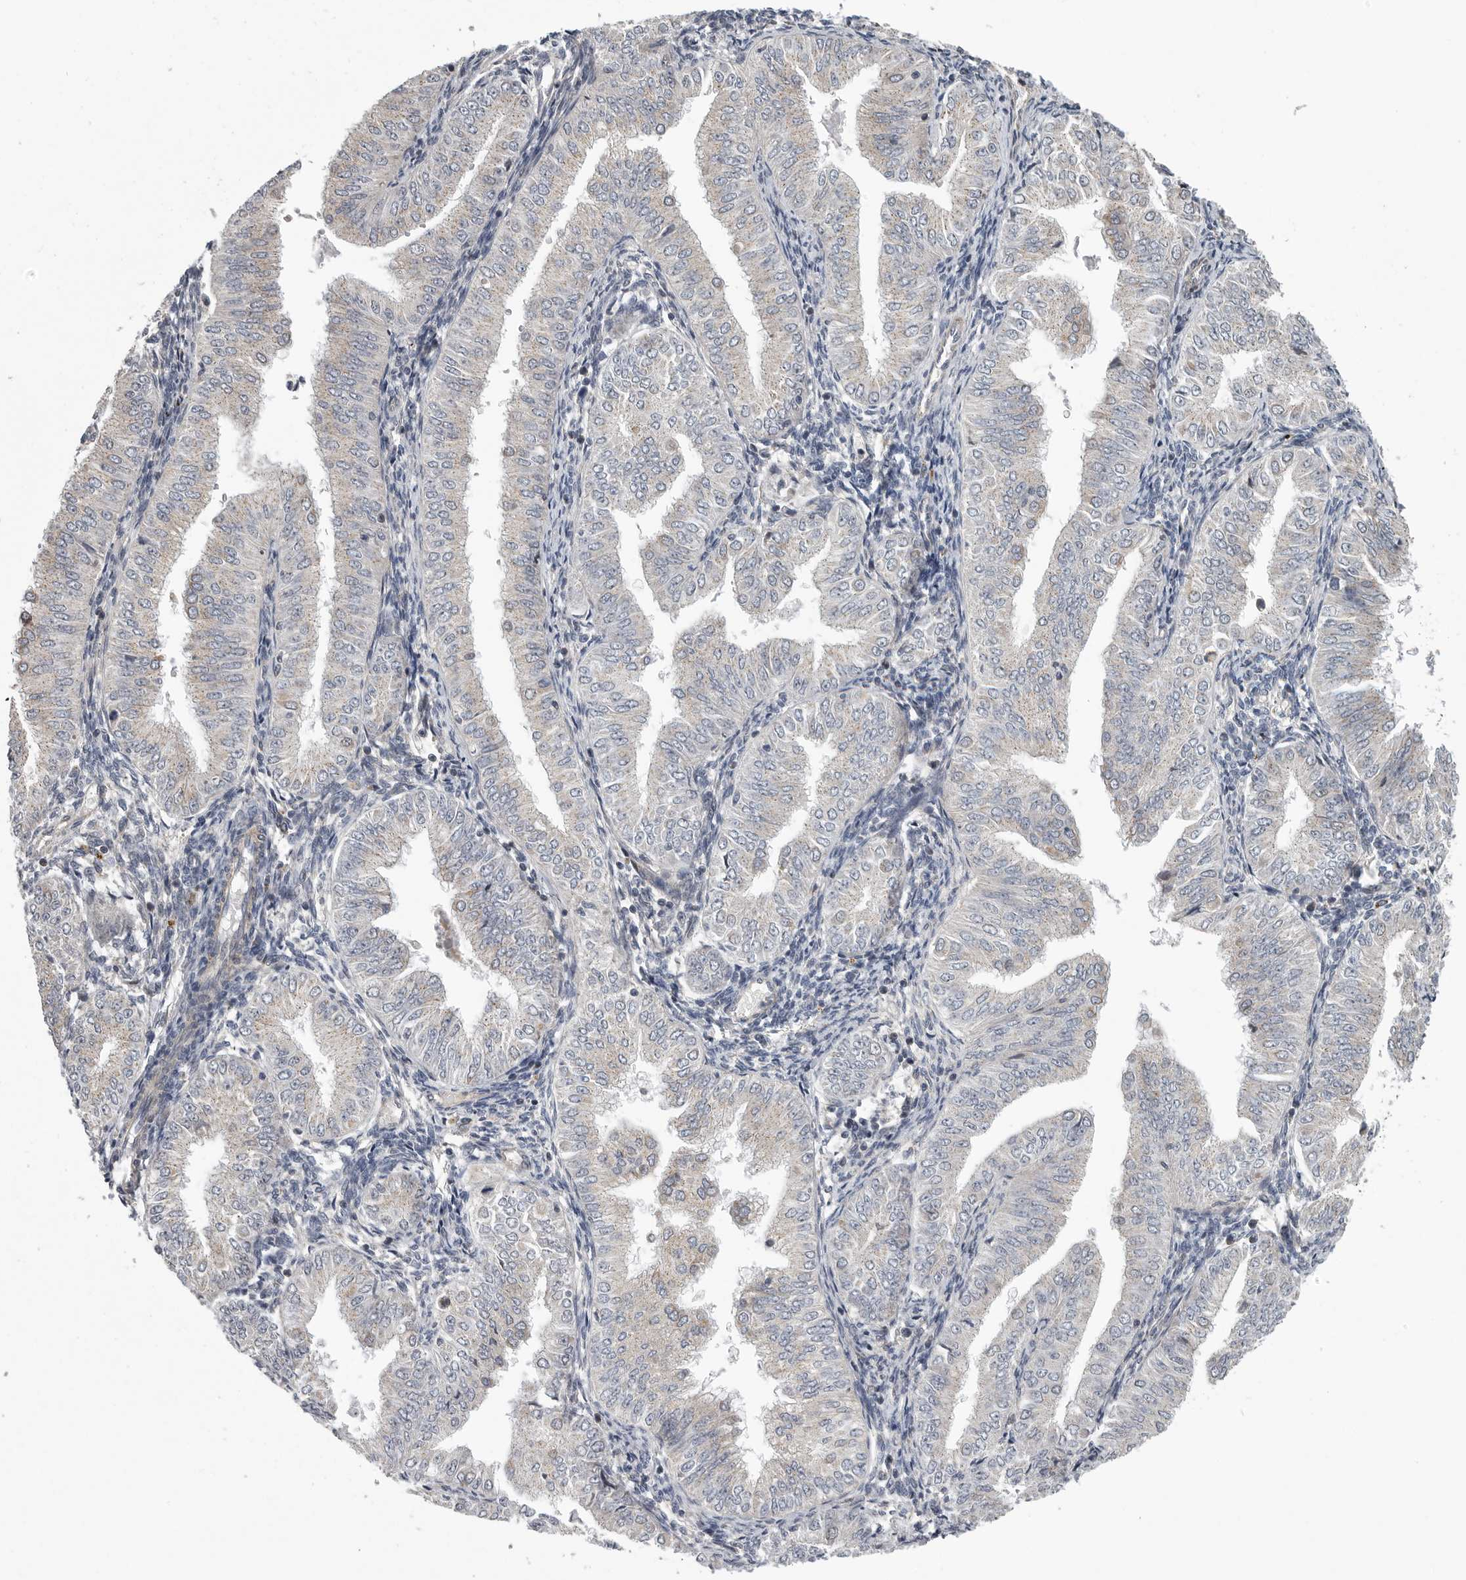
{"staining": {"intensity": "weak", "quantity": "25%-75%", "location": "cytoplasmic/membranous"}, "tissue": "endometrial cancer", "cell_type": "Tumor cells", "image_type": "cancer", "snomed": [{"axis": "morphology", "description": "Normal tissue, NOS"}, {"axis": "morphology", "description": "Adenocarcinoma, NOS"}, {"axis": "topography", "description": "Endometrium"}], "caption": "A high-resolution image shows immunohistochemistry staining of endometrial adenocarcinoma, which exhibits weak cytoplasmic/membranous expression in approximately 25%-75% of tumor cells. (Brightfield microscopy of DAB IHC at high magnification).", "gene": "TMPRSS11F", "patient": {"sex": "female", "age": 53}}